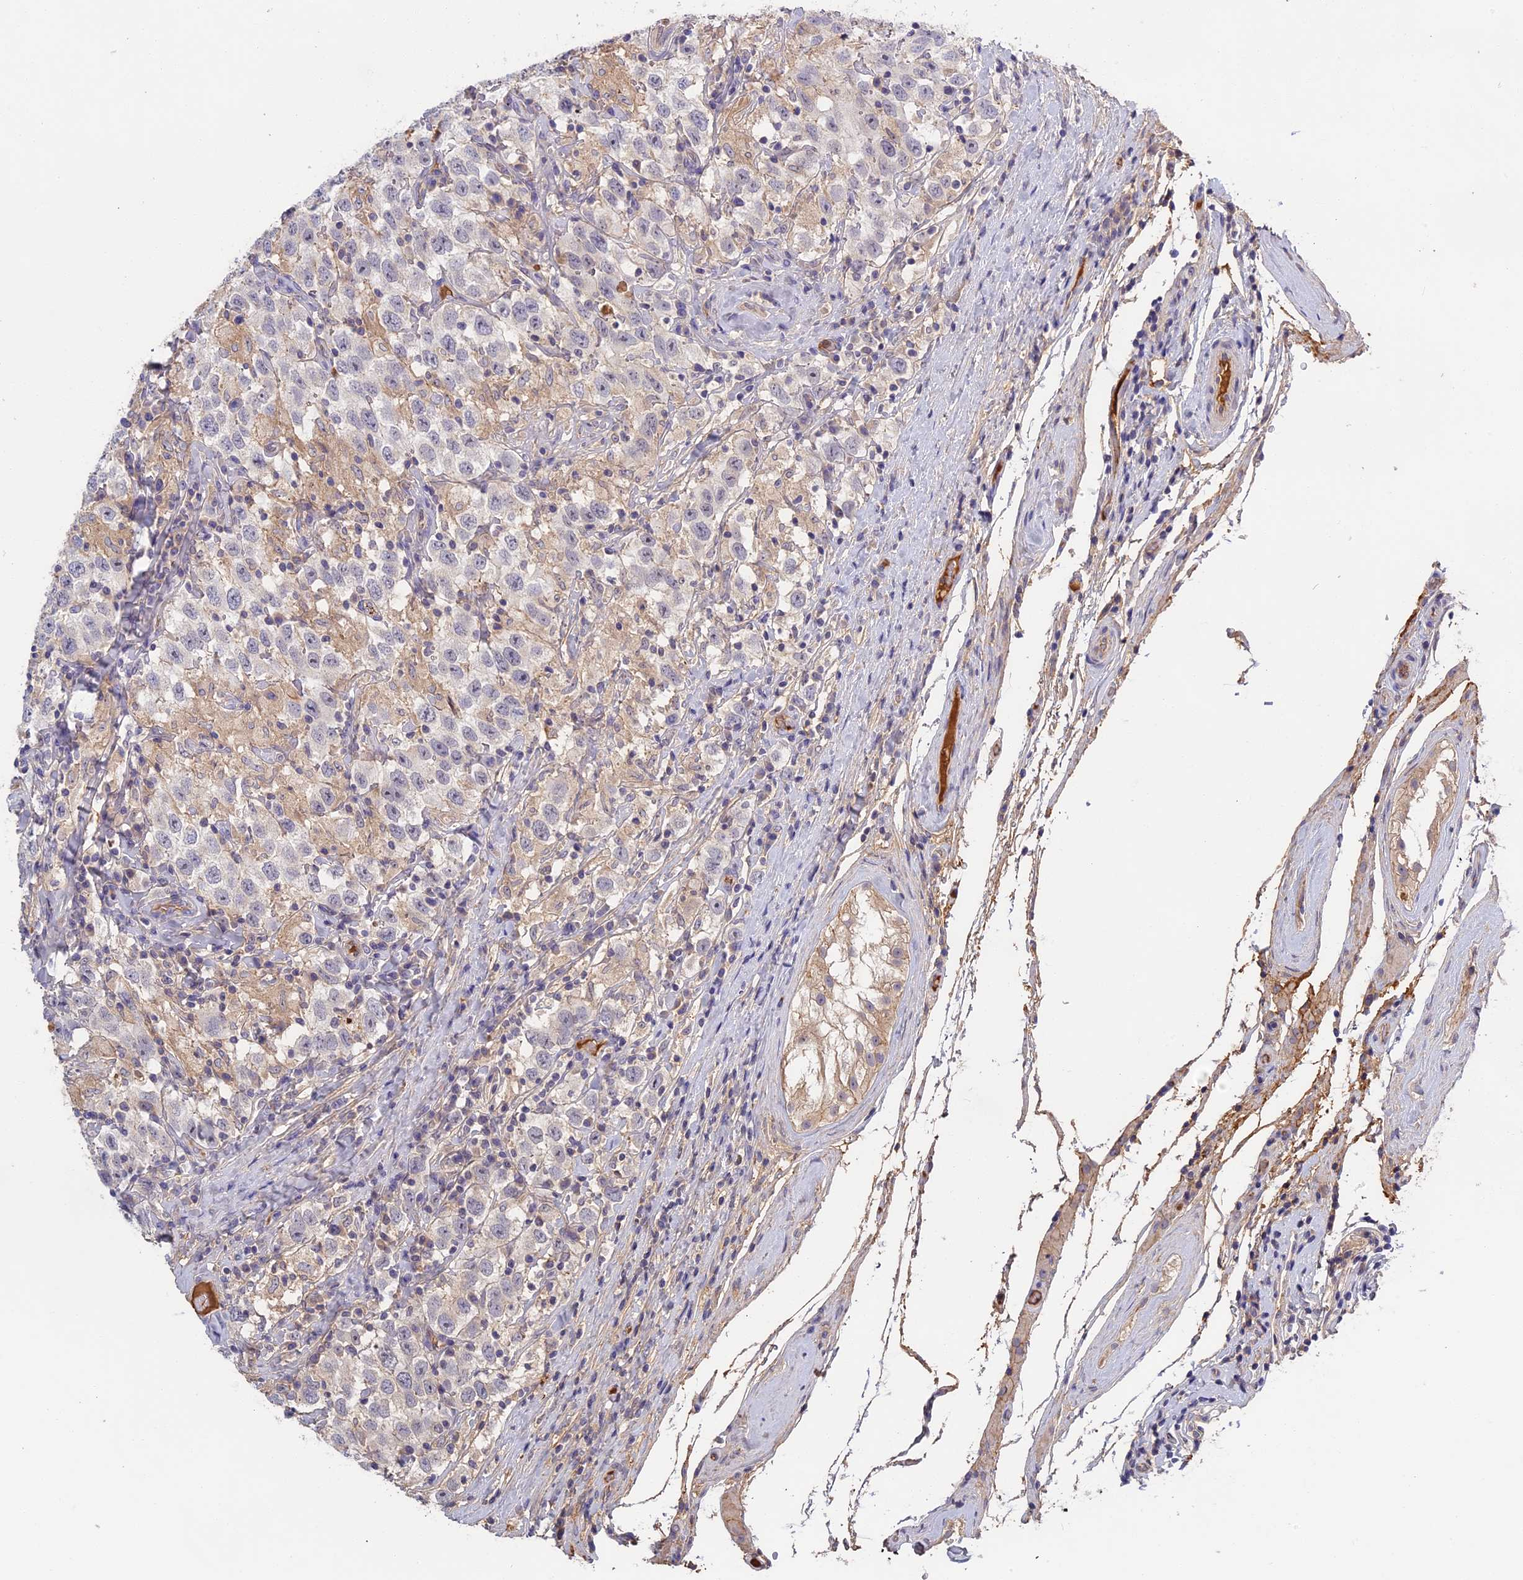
{"staining": {"intensity": "negative", "quantity": "none", "location": "none"}, "tissue": "testis cancer", "cell_type": "Tumor cells", "image_type": "cancer", "snomed": [{"axis": "morphology", "description": "Seminoma, NOS"}, {"axis": "topography", "description": "Testis"}], "caption": "Immunohistochemical staining of human seminoma (testis) exhibits no significant expression in tumor cells. (Stains: DAB IHC with hematoxylin counter stain, Microscopy: brightfield microscopy at high magnification).", "gene": "ADGRD1", "patient": {"sex": "male", "age": 41}}